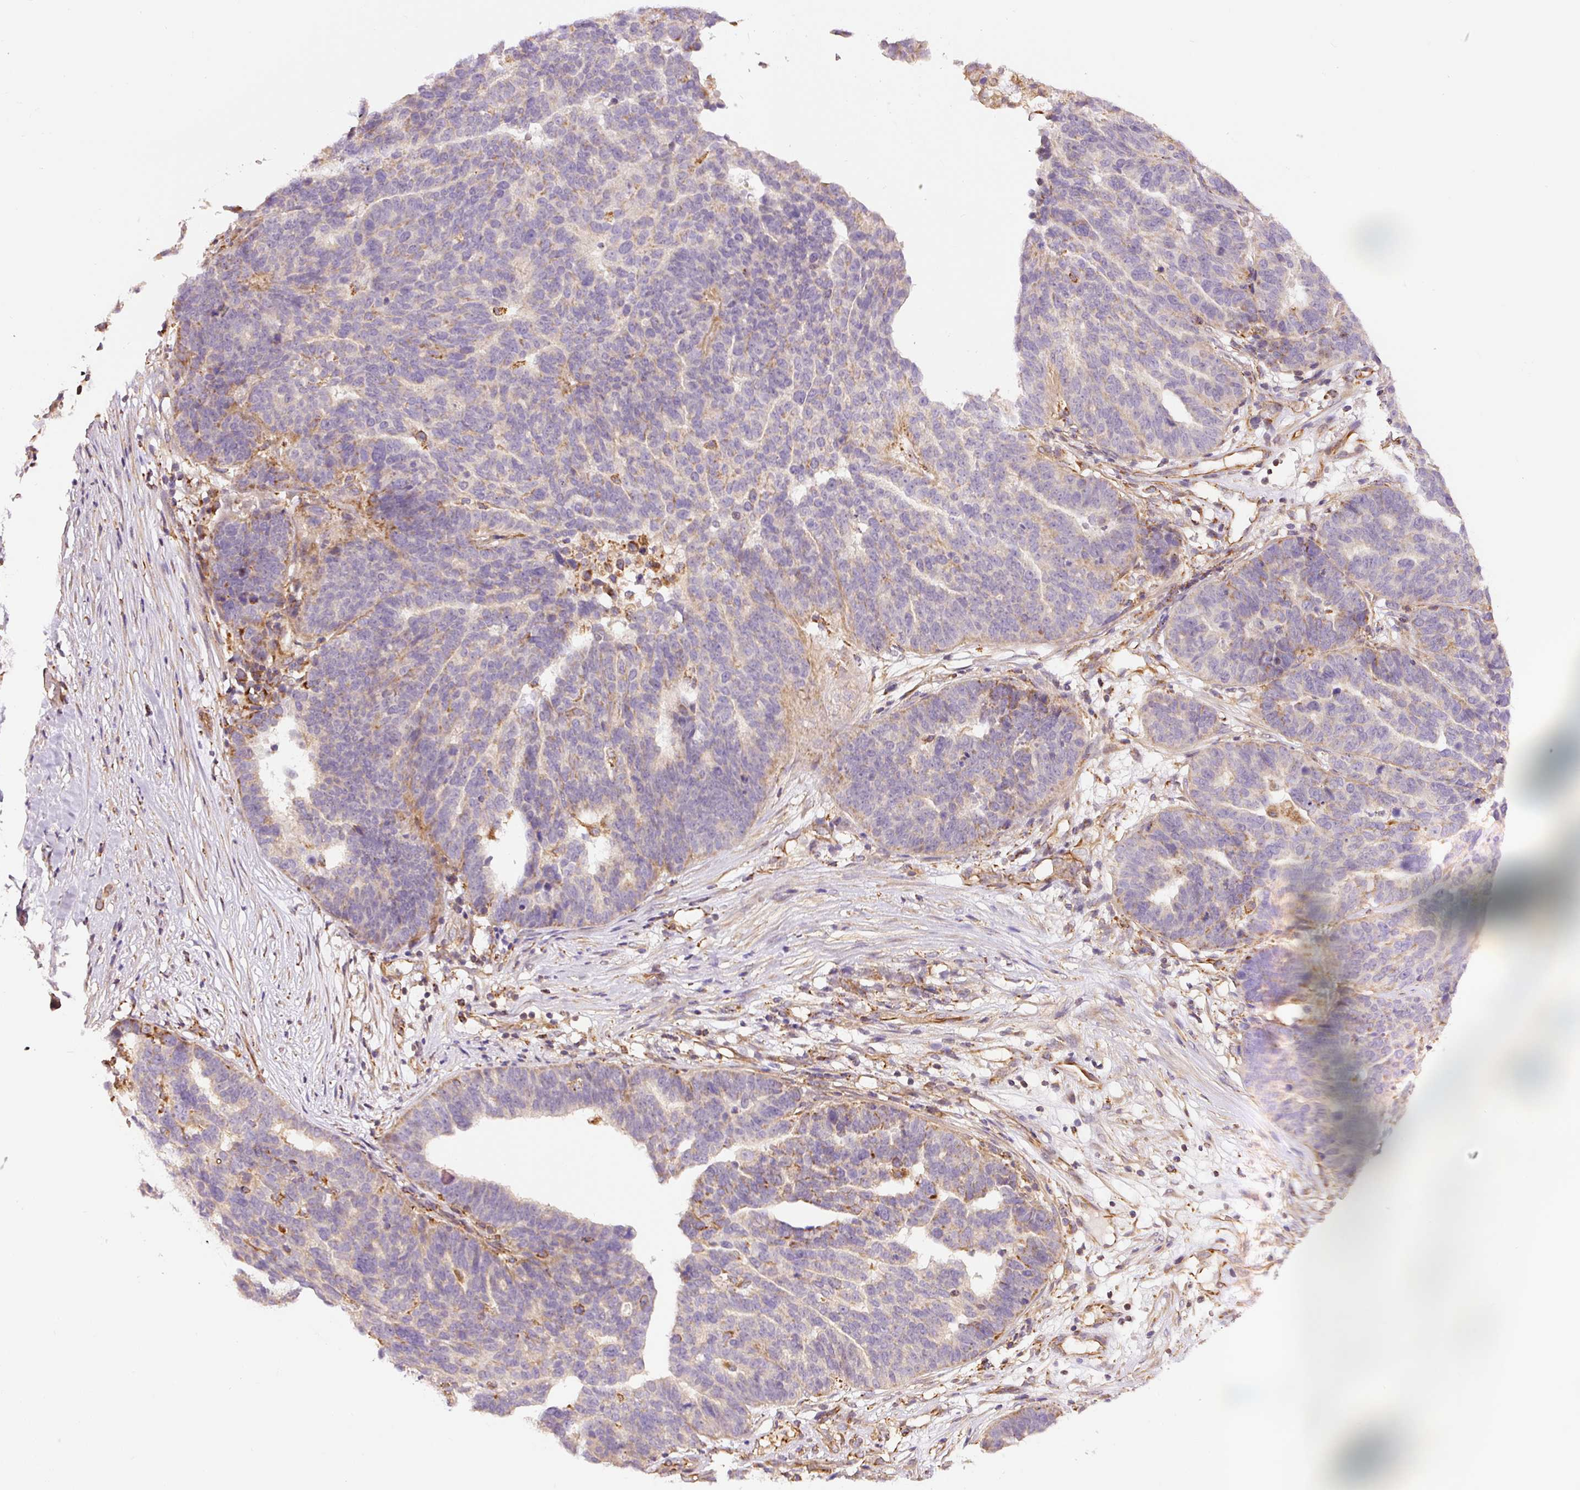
{"staining": {"intensity": "negative", "quantity": "none", "location": "none"}, "tissue": "ovarian cancer", "cell_type": "Tumor cells", "image_type": "cancer", "snomed": [{"axis": "morphology", "description": "Cystadenocarcinoma, serous, NOS"}, {"axis": "topography", "description": "Ovary"}], "caption": "Tumor cells are negative for brown protein staining in ovarian serous cystadenocarcinoma.", "gene": "PCK2", "patient": {"sex": "female", "age": 59}}